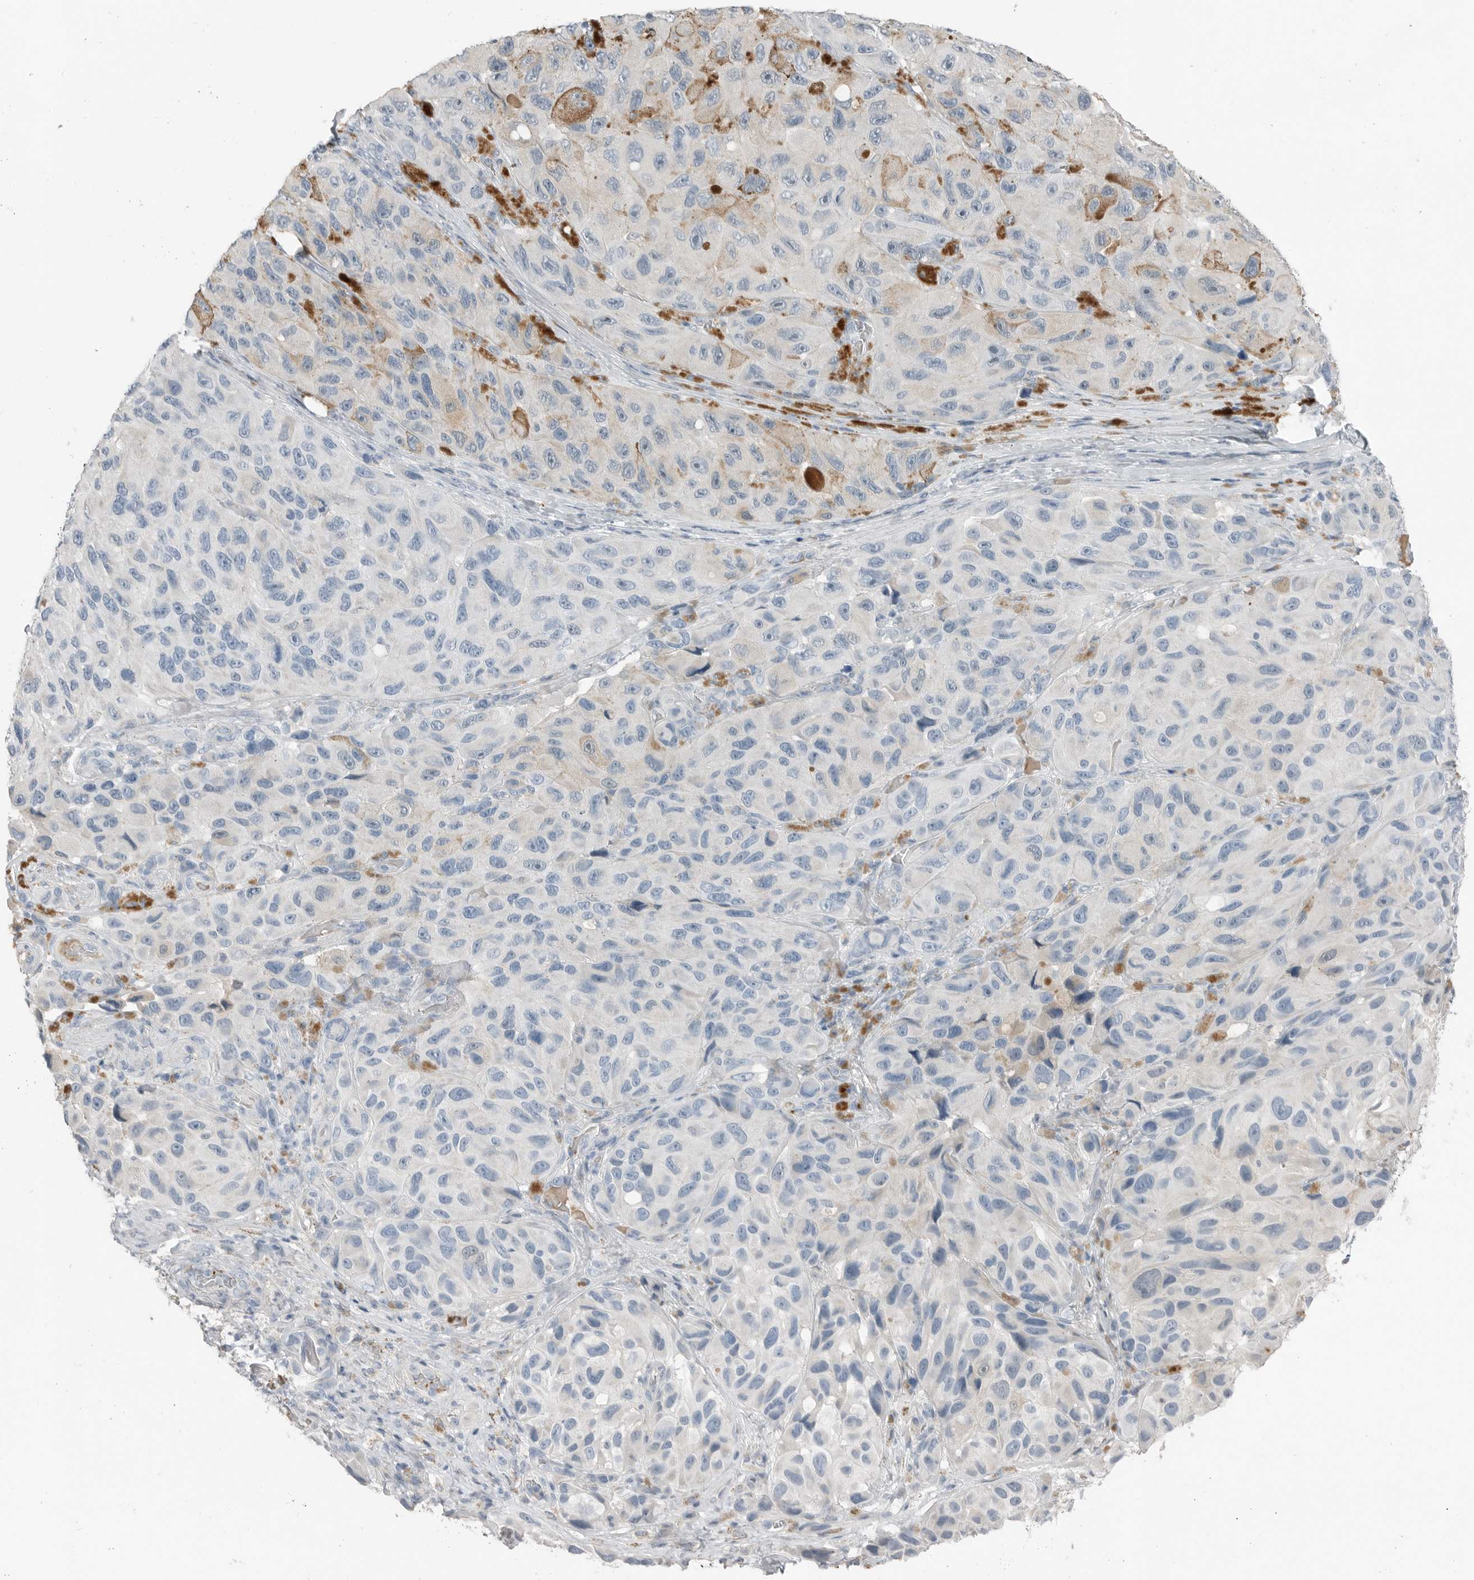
{"staining": {"intensity": "negative", "quantity": "none", "location": "none"}, "tissue": "melanoma", "cell_type": "Tumor cells", "image_type": "cancer", "snomed": [{"axis": "morphology", "description": "Malignant melanoma, NOS"}, {"axis": "topography", "description": "Skin"}], "caption": "Malignant melanoma was stained to show a protein in brown. There is no significant positivity in tumor cells.", "gene": "SERPINB7", "patient": {"sex": "female", "age": 73}}